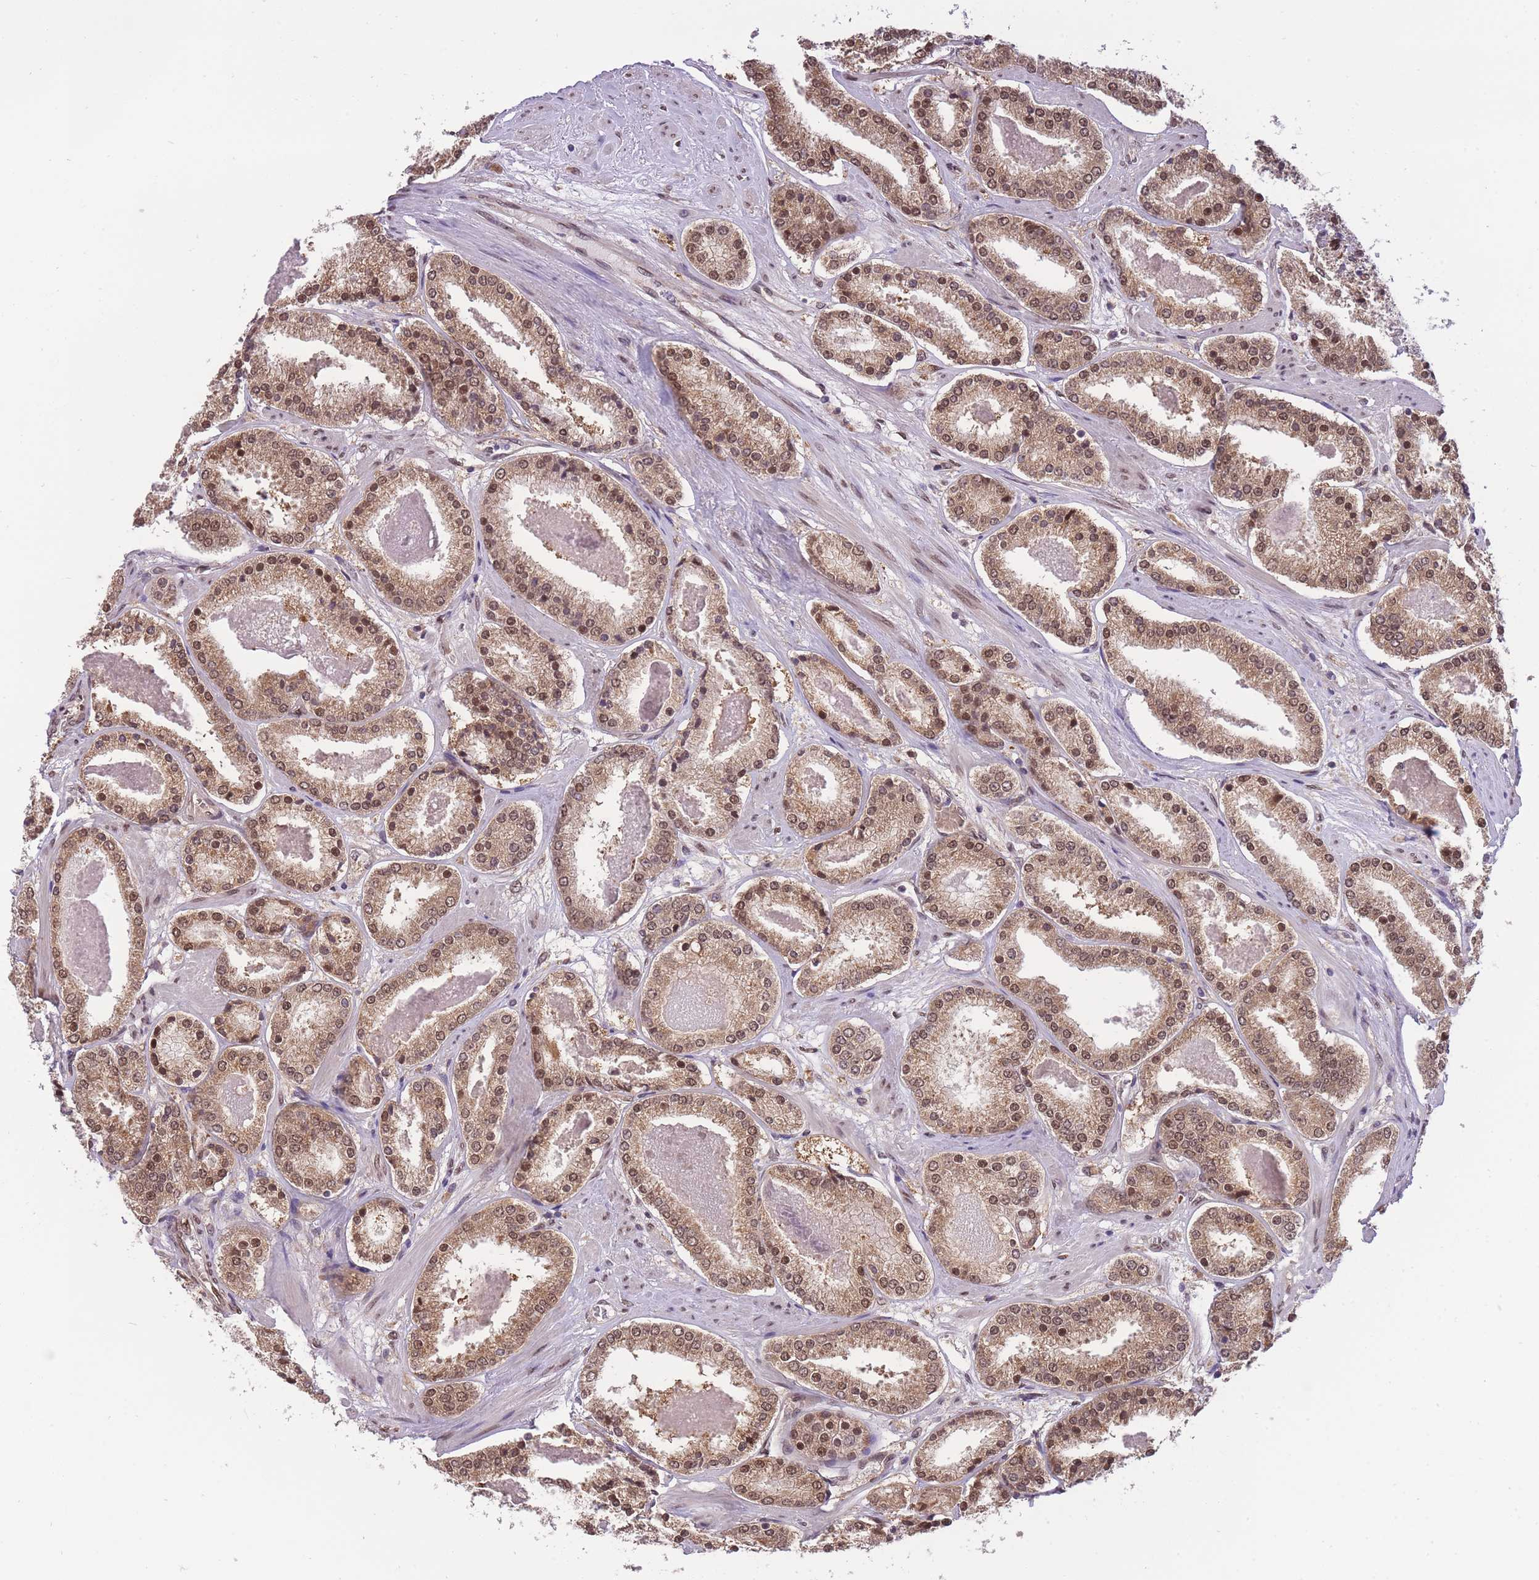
{"staining": {"intensity": "moderate", "quantity": ">75%", "location": "cytoplasmic/membranous,nuclear"}, "tissue": "prostate cancer", "cell_type": "Tumor cells", "image_type": "cancer", "snomed": [{"axis": "morphology", "description": "Adenocarcinoma, High grade"}, {"axis": "topography", "description": "Prostate"}], "caption": "An IHC image of tumor tissue is shown. Protein staining in brown shows moderate cytoplasmic/membranous and nuclear positivity in high-grade adenocarcinoma (prostate) within tumor cells.", "gene": "CDIP1", "patient": {"sex": "male", "age": 63}}